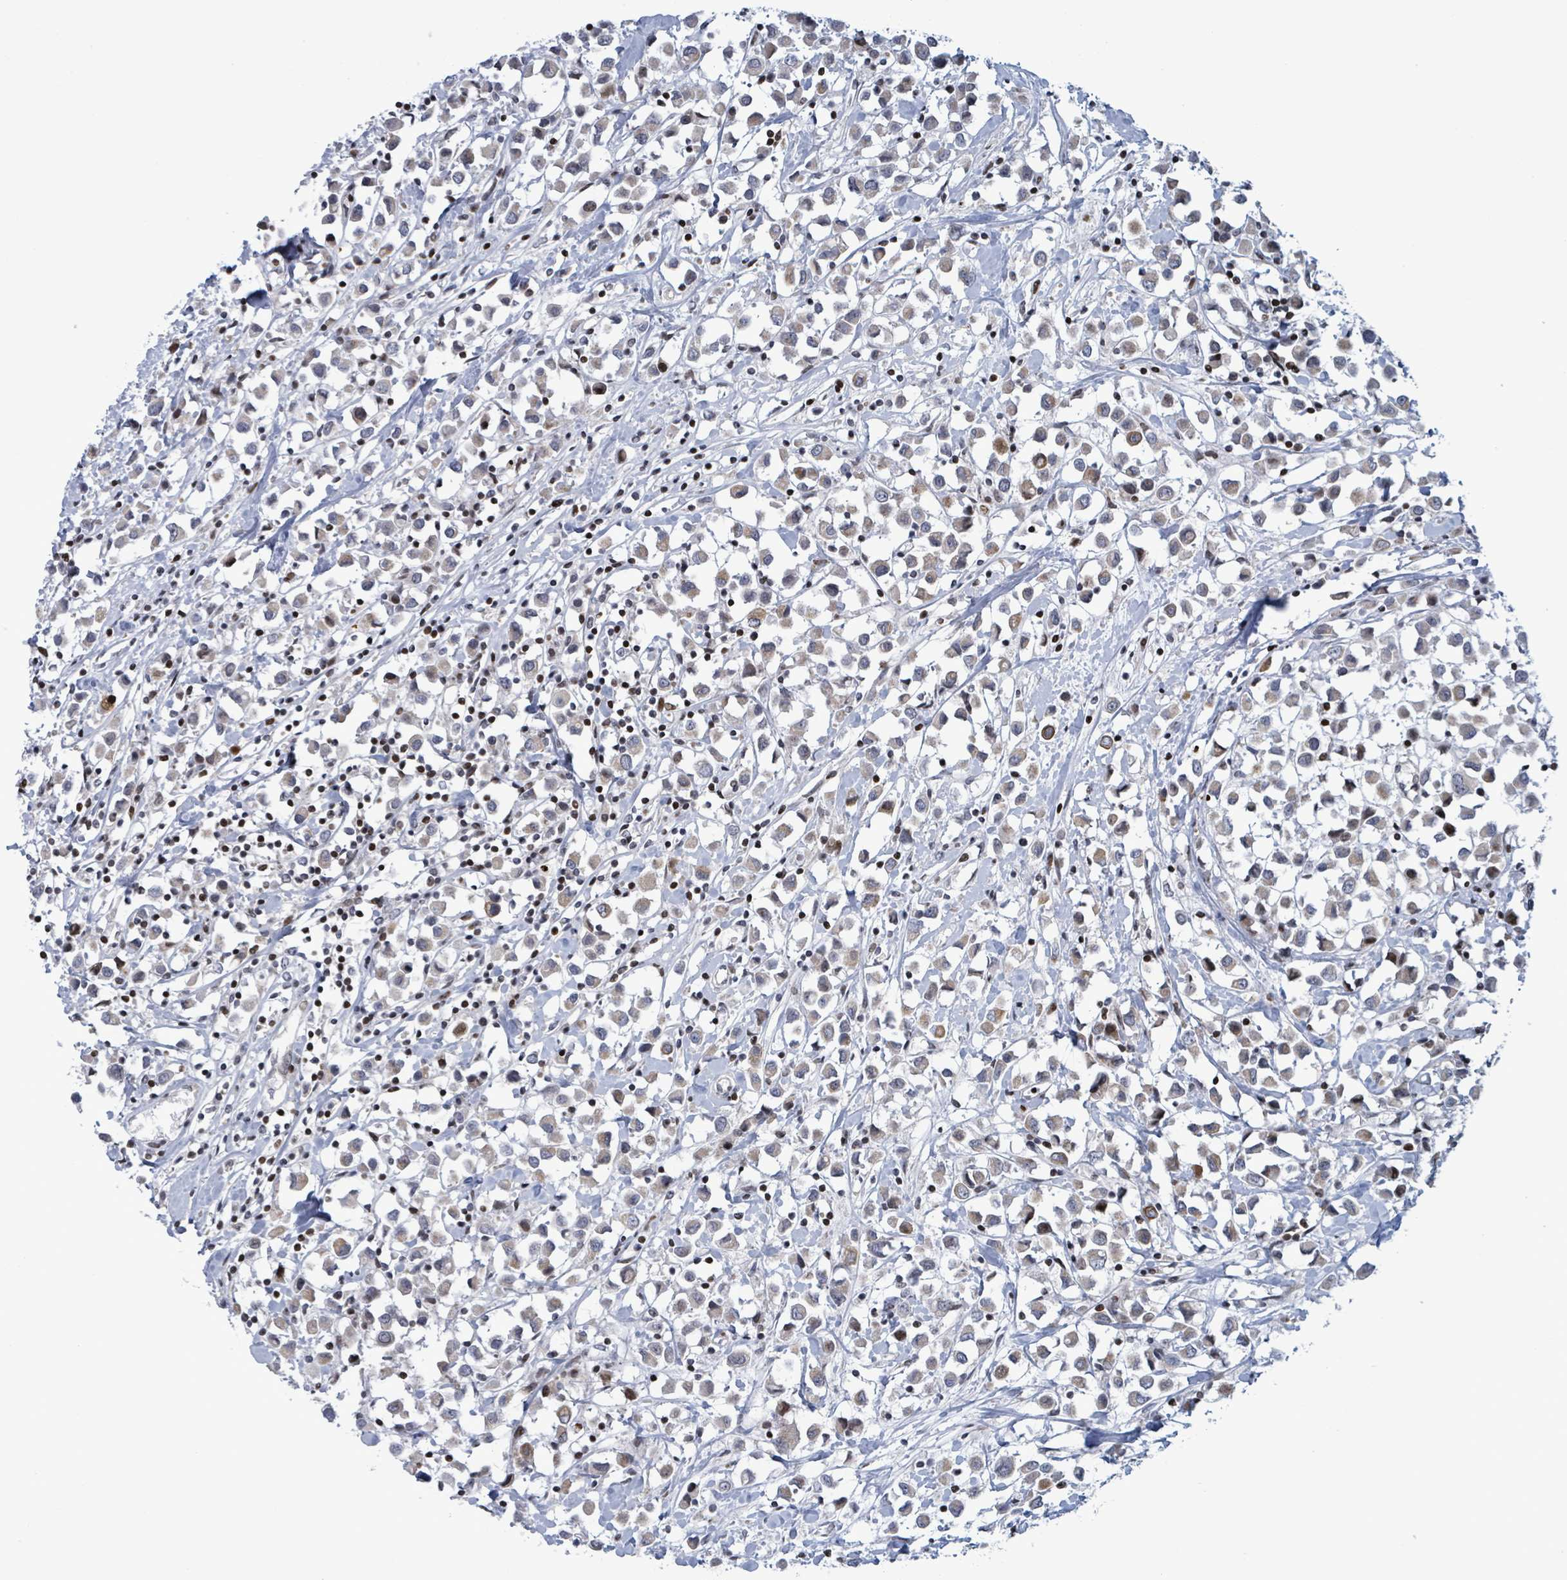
{"staining": {"intensity": "moderate", "quantity": "25%-75%", "location": "cytoplasmic/membranous"}, "tissue": "breast cancer", "cell_type": "Tumor cells", "image_type": "cancer", "snomed": [{"axis": "morphology", "description": "Duct carcinoma"}, {"axis": "topography", "description": "Breast"}], "caption": "Moderate cytoplasmic/membranous expression for a protein is identified in approximately 25%-75% of tumor cells of breast intraductal carcinoma using immunohistochemistry (IHC).", "gene": "FNDC4", "patient": {"sex": "female", "age": 61}}